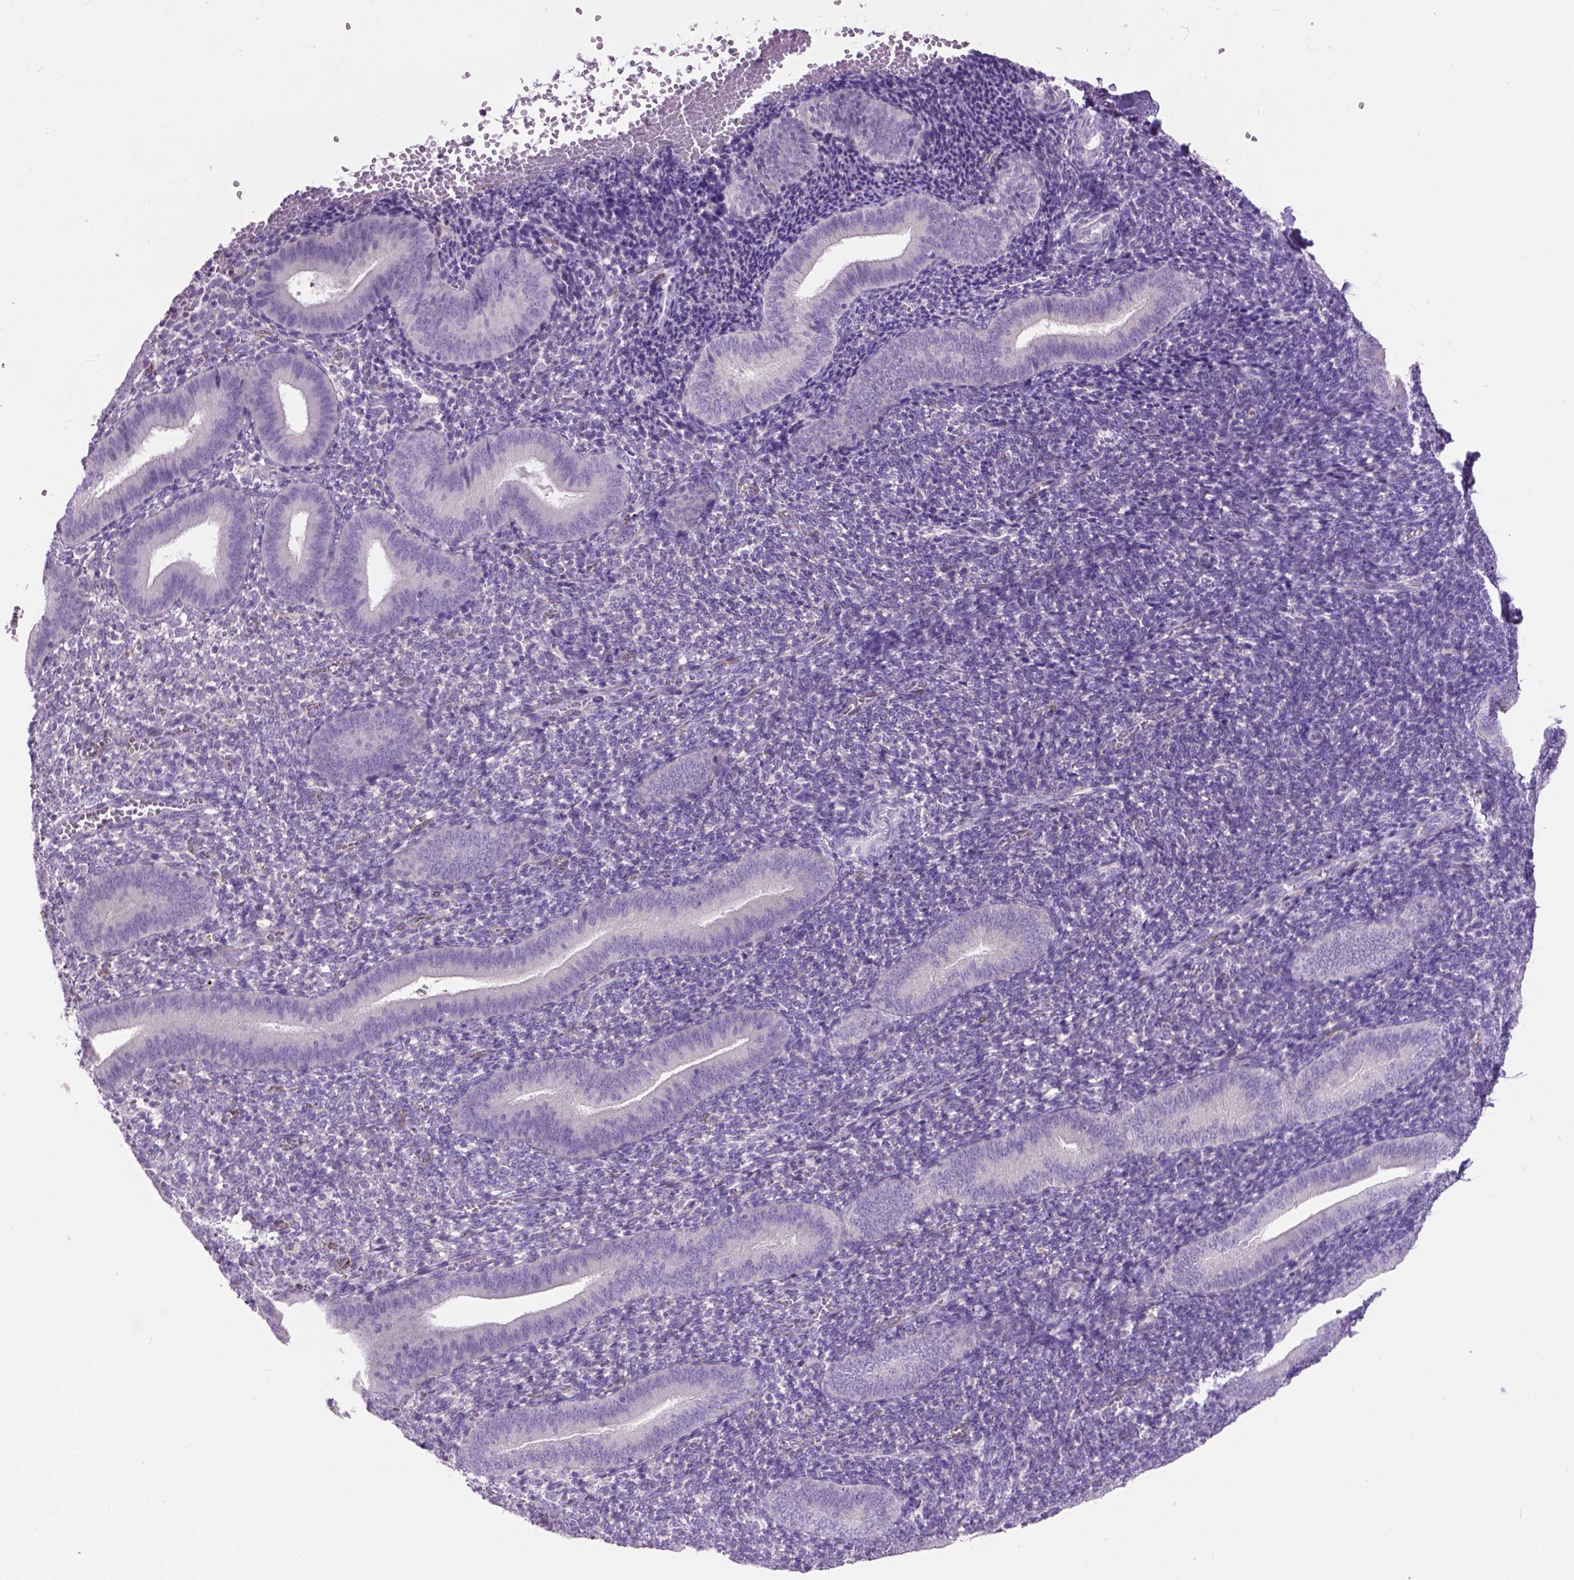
{"staining": {"intensity": "negative", "quantity": "none", "location": "none"}, "tissue": "endometrium", "cell_type": "Cells in endometrial stroma", "image_type": "normal", "snomed": [{"axis": "morphology", "description": "Normal tissue, NOS"}, {"axis": "topography", "description": "Endometrium"}], "caption": "The image displays no significant staining in cells in endometrial stroma of endometrium.", "gene": "MAPT", "patient": {"sex": "female", "age": 25}}